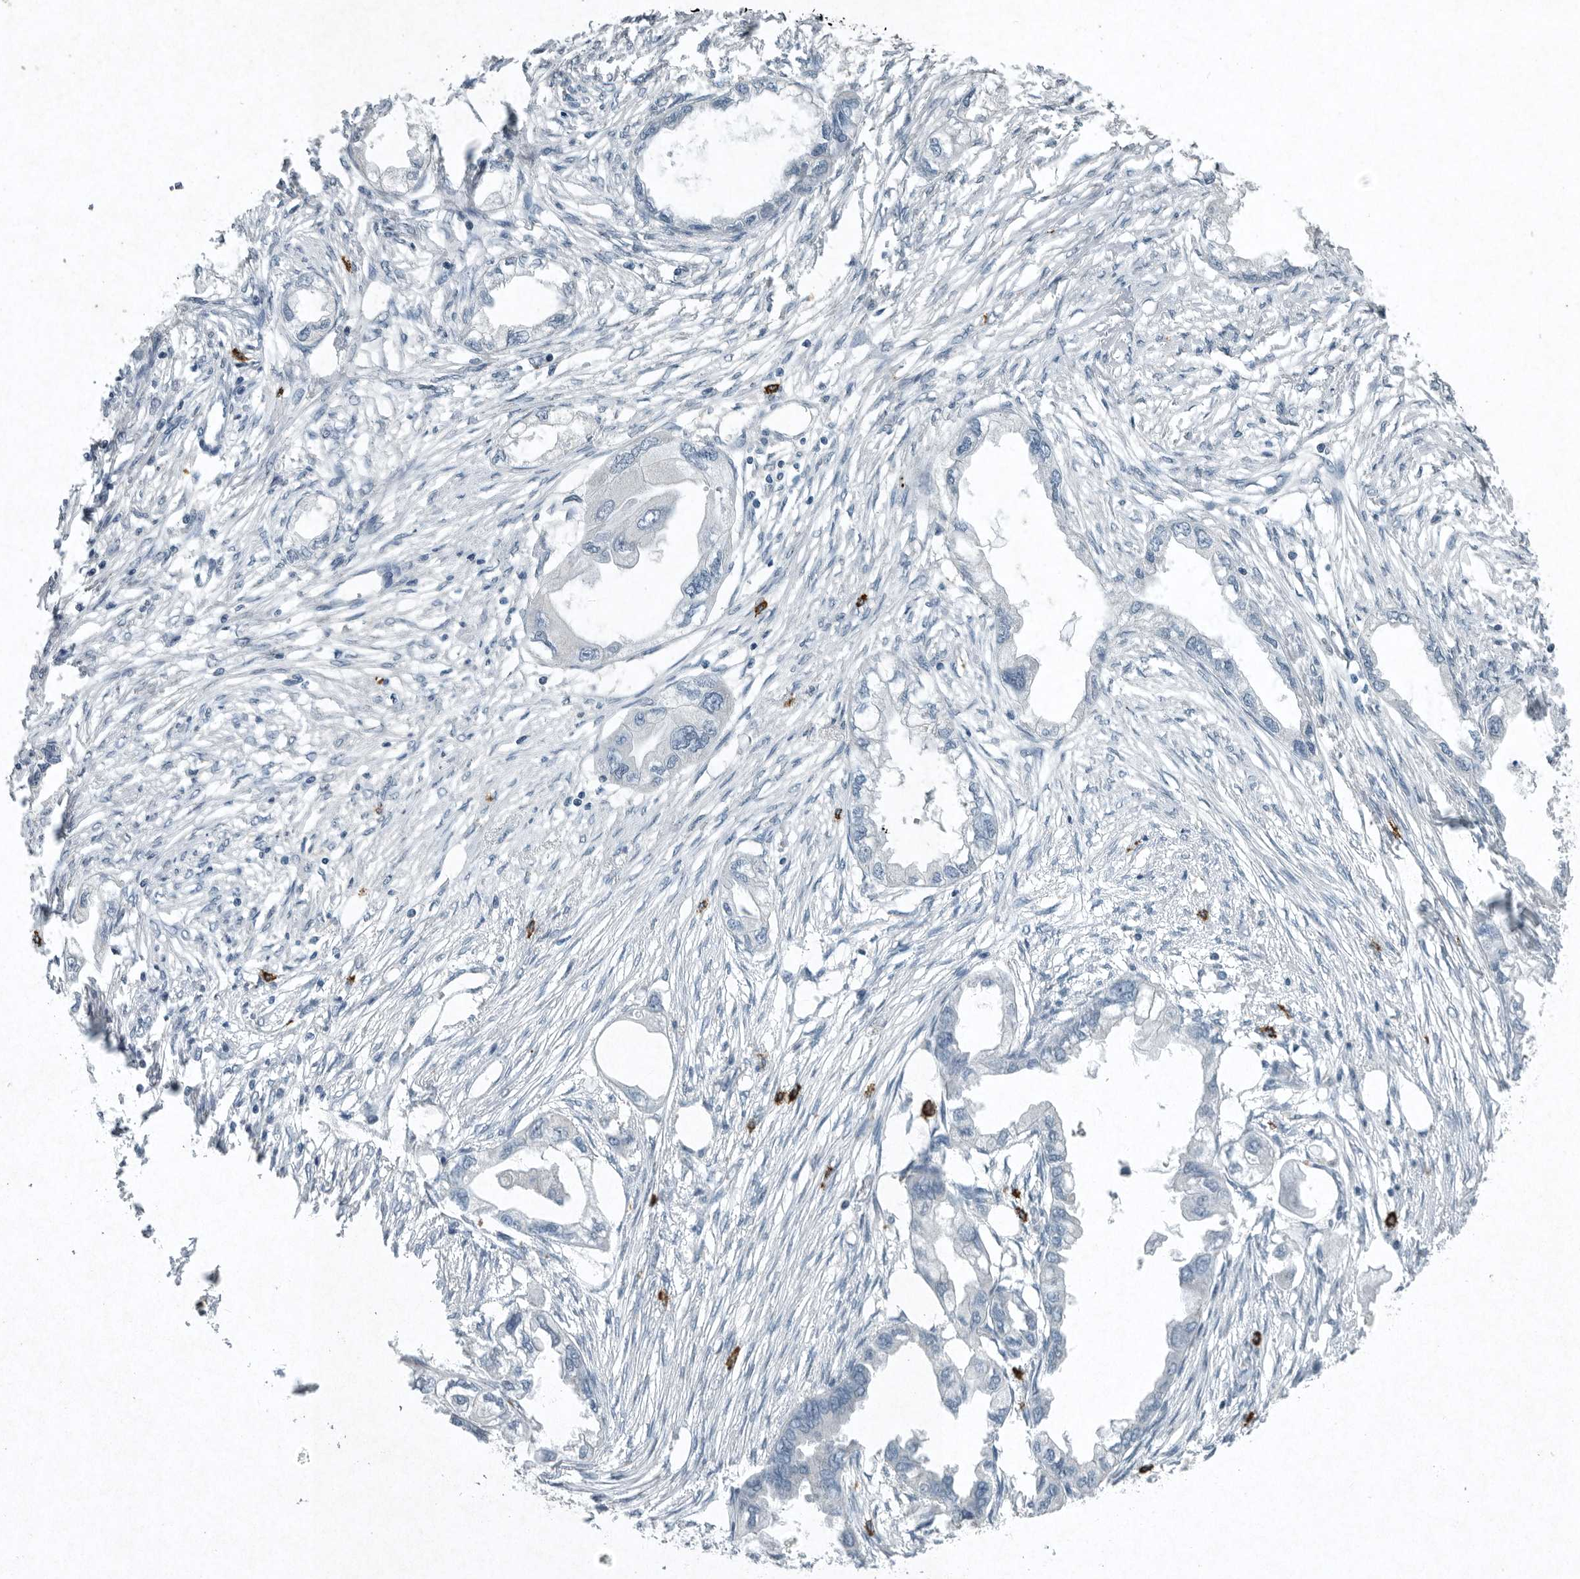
{"staining": {"intensity": "negative", "quantity": "none", "location": "none"}, "tissue": "endometrial cancer", "cell_type": "Tumor cells", "image_type": "cancer", "snomed": [{"axis": "morphology", "description": "Adenocarcinoma, NOS"}, {"axis": "morphology", "description": "Adenocarcinoma, metastatic, NOS"}, {"axis": "topography", "description": "Adipose tissue"}, {"axis": "topography", "description": "Endometrium"}], "caption": "The immunohistochemistry photomicrograph has no significant positivity in tumor cells of endometrial cancer tissue.", "gene": "IL20", "patient": {"sex": "female", "age": 67}}